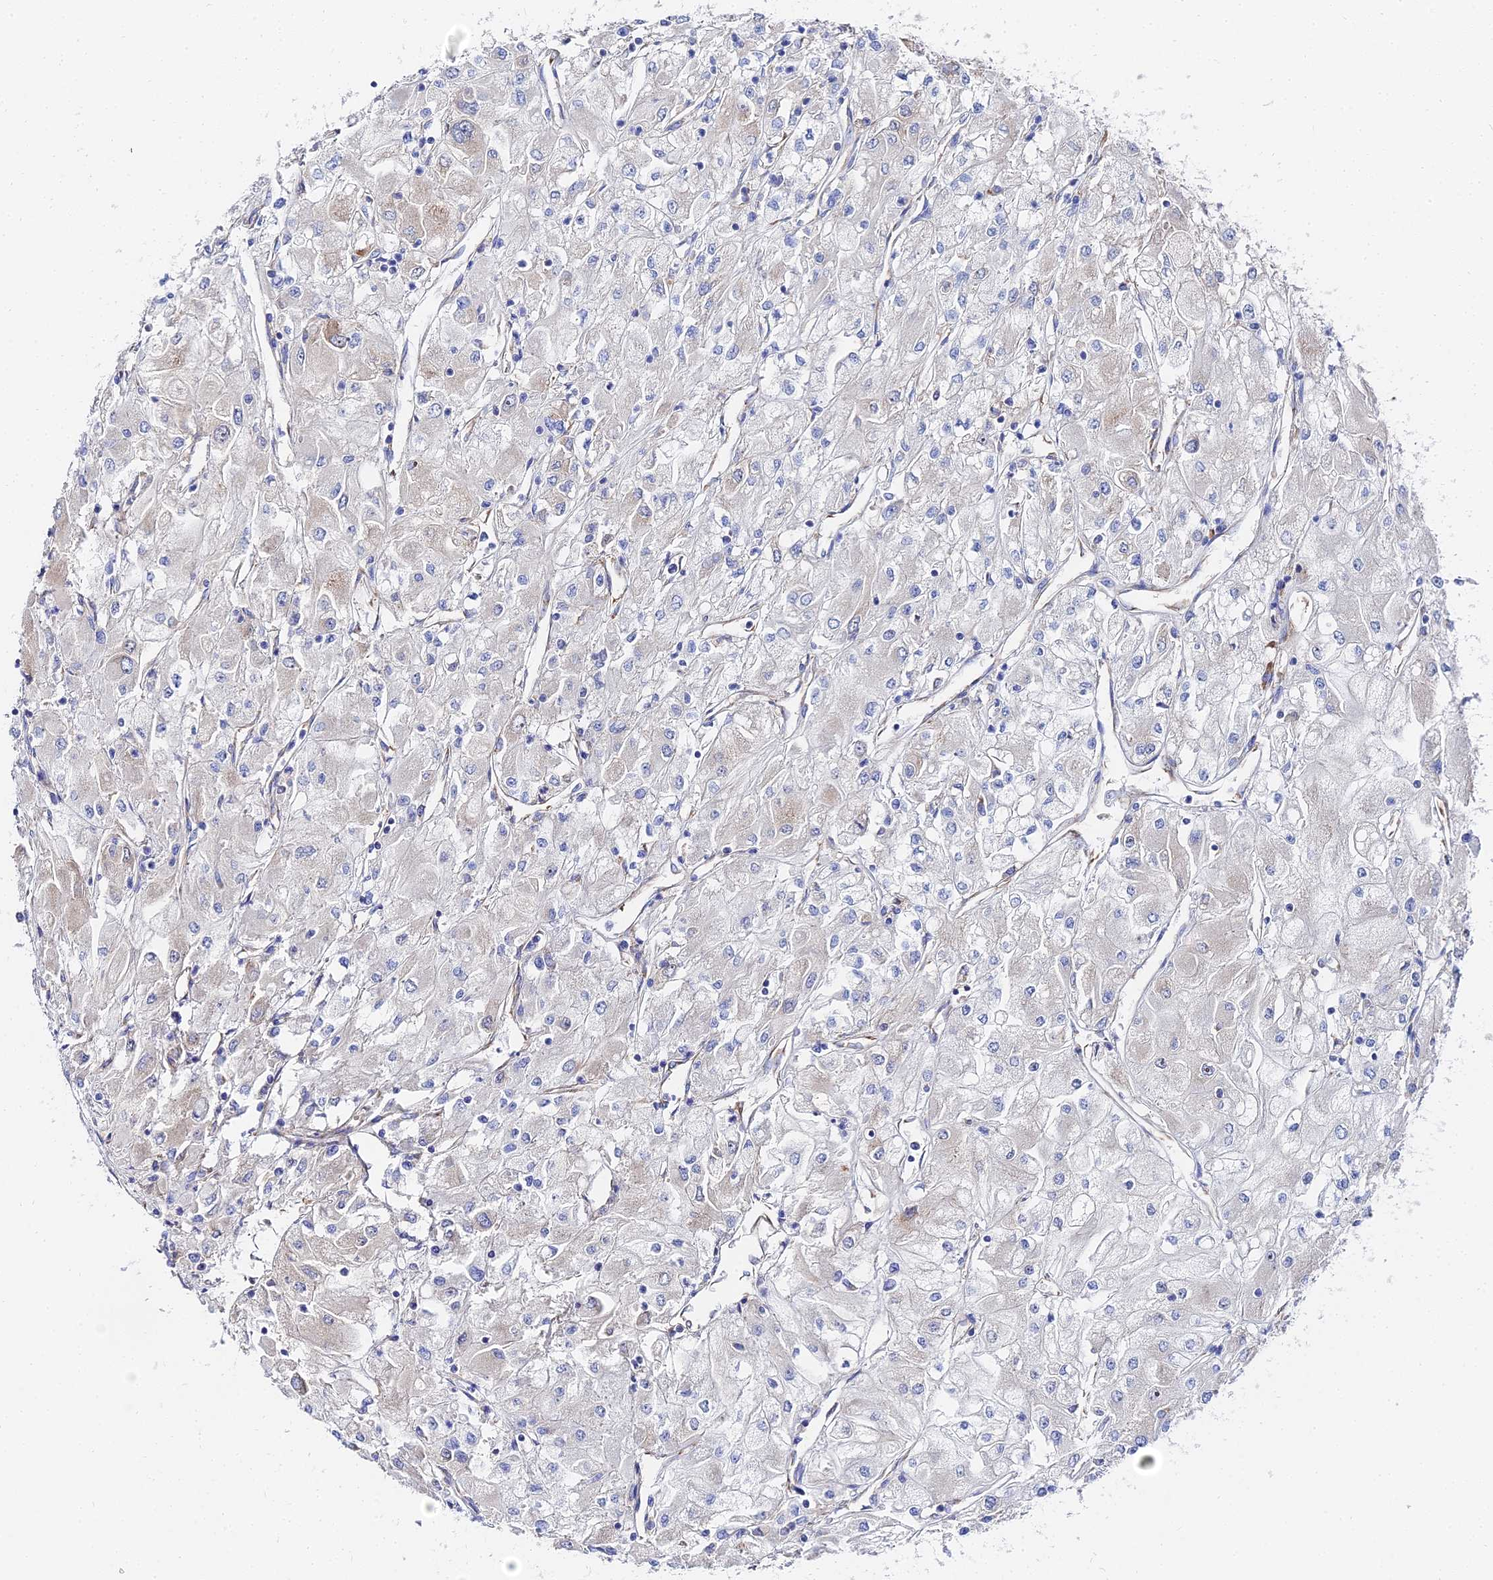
{"staining": {"intensity": "negative", "quantity": "none", "location": "none"}, "tissue": "renal cancer", "cell_type": "Tumor cells", "image_type": "cancer", "snomed": [{"axis": "morphology", "description": "Adenocarcinoma, NOS"}, {"axis": "topography", "description": "Kidney"}], "caption": "Tumor cells are negative for protein expression in human renal adenocarcinoma. (Immunohistochemistry (ihc), brightfield microscopy, high magnification).", "gene": "PTTG1", "patient": {"sex": "male", "age": 80}}